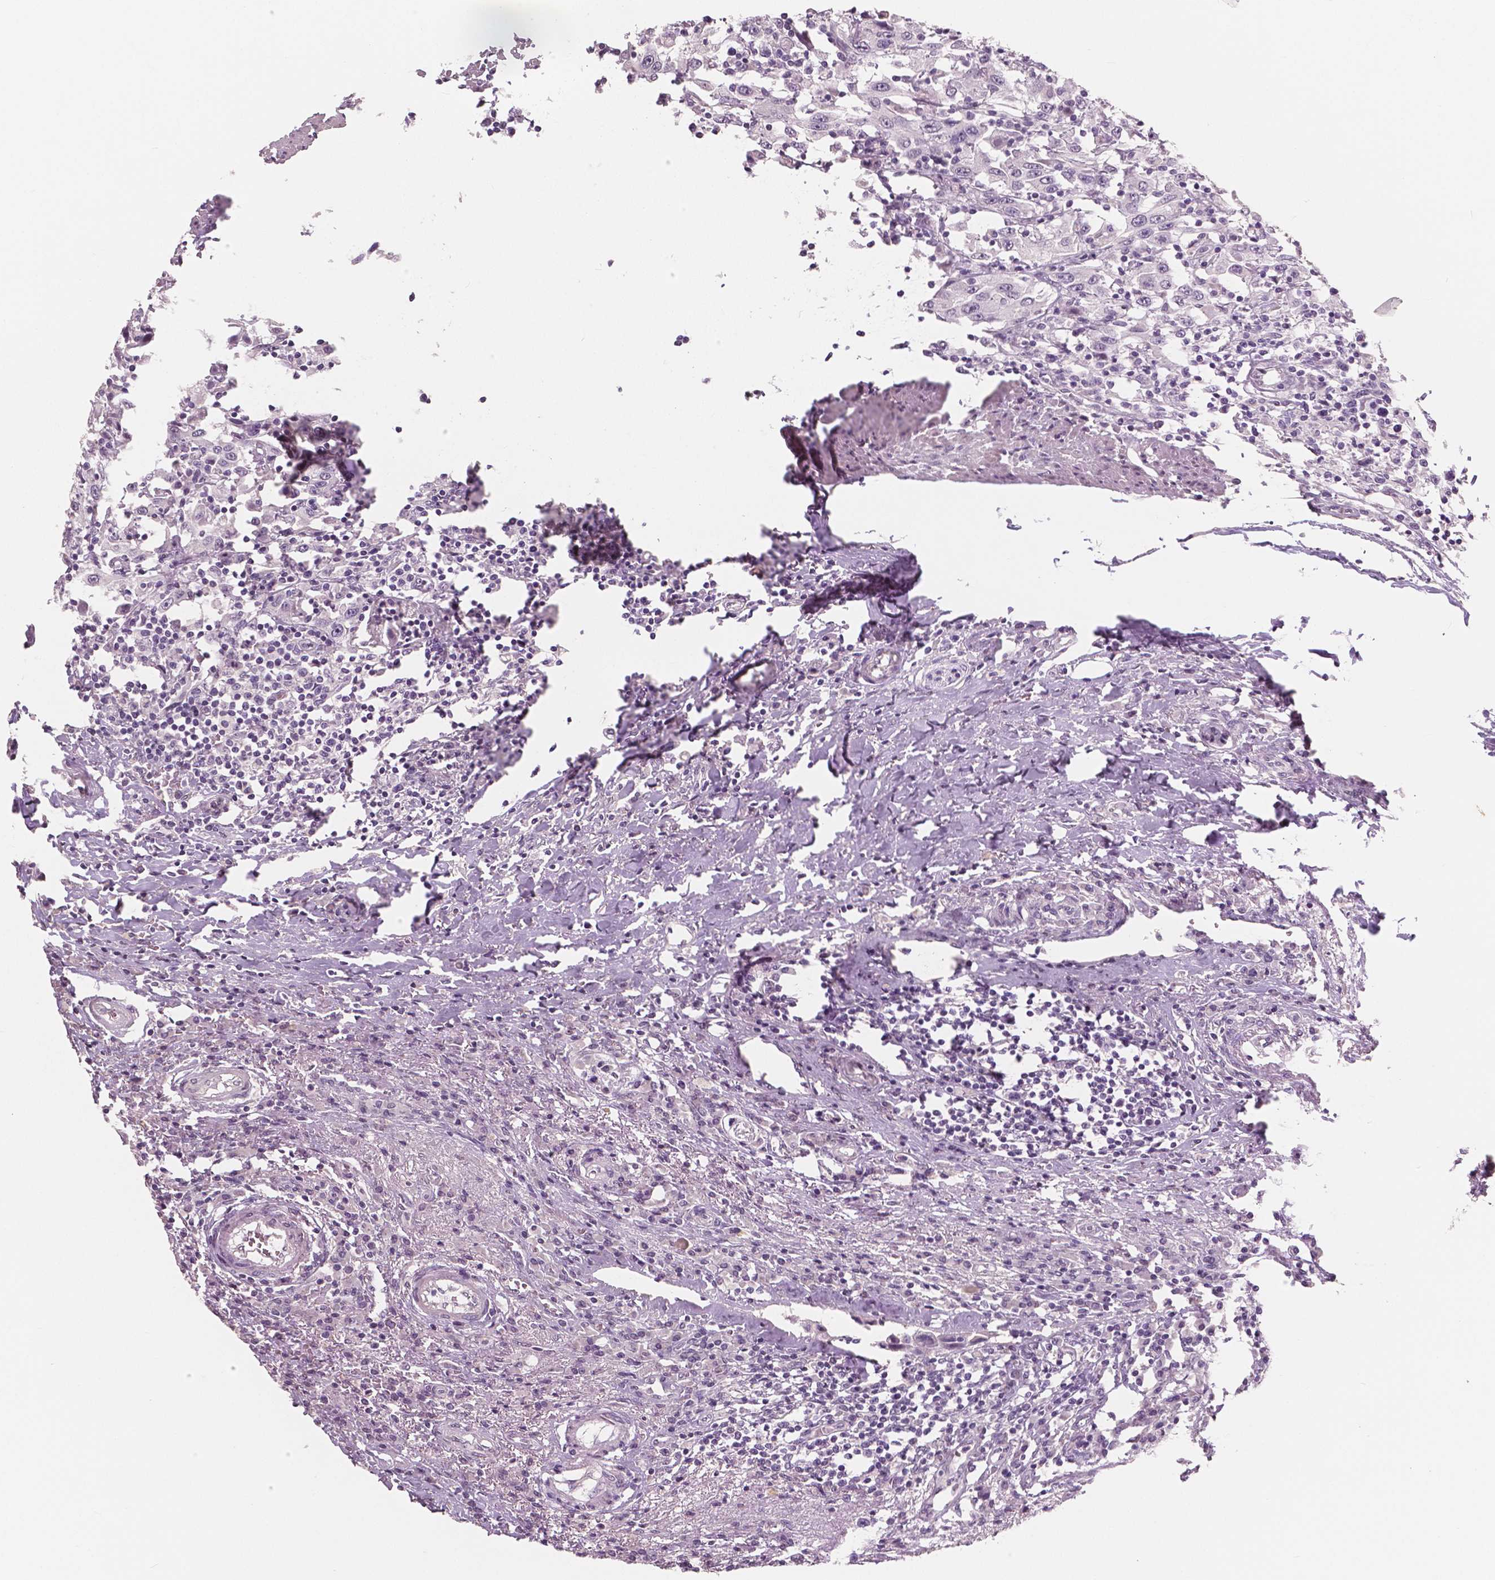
{"staining": {"intensity": "negative", "quantity": "none", "location": "none"}, "tissue": "urothelial cancer", "cell_type": "Tumor cells", "image_type": "cancer", "snomed": [{"axis": "morphology", "description": "Urothelial carcinoma, High grade"}, {"axis": "topography", "description": "Urinary bladder"}], "caption": "There is no significant expression in tumor cells of urothelial carcinoma (high-grade).", "gene": "NECAB1", "patient": {"sex": "male", "age": 61}}